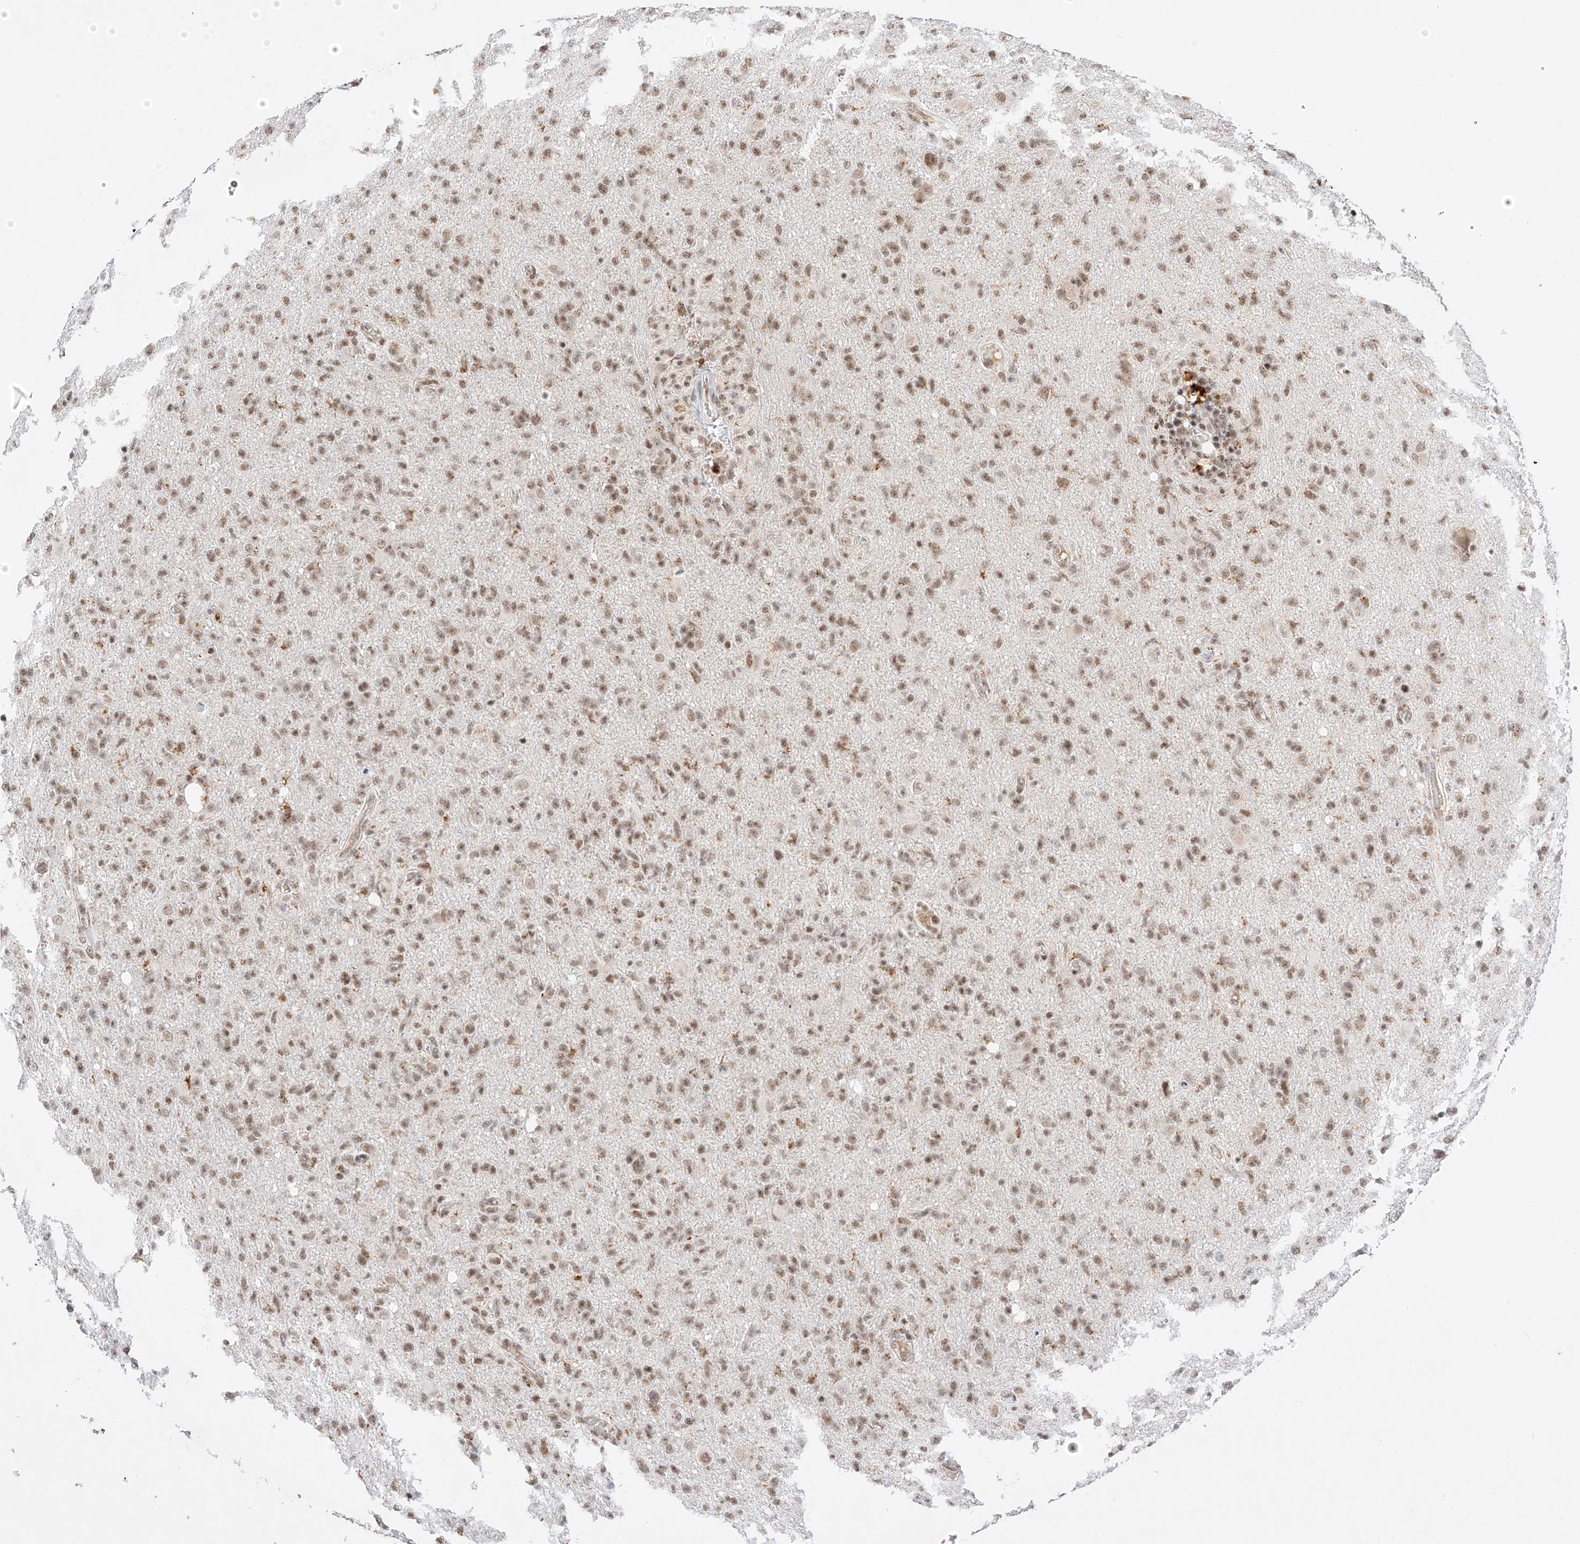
{"staining": {"intensity": "moderate", "quantity": ">75%", "location": "nuclear"}, "tissue": "glioma", "cell_type": "Tumor cells", "image_type": "cancer", "snomed": [{"axis": "morphology", "description": "Glioma, malignant, High grade"}, {"axis": "topography", "description": "Brain"}], "caption": "A photomicrograph of human malignant glioma (high-grade) stained for a protein shows moderate nuclear brown staining in tumor cells.", "gene": "NRF1", "patient": {"sex": "female", "age": 57}}